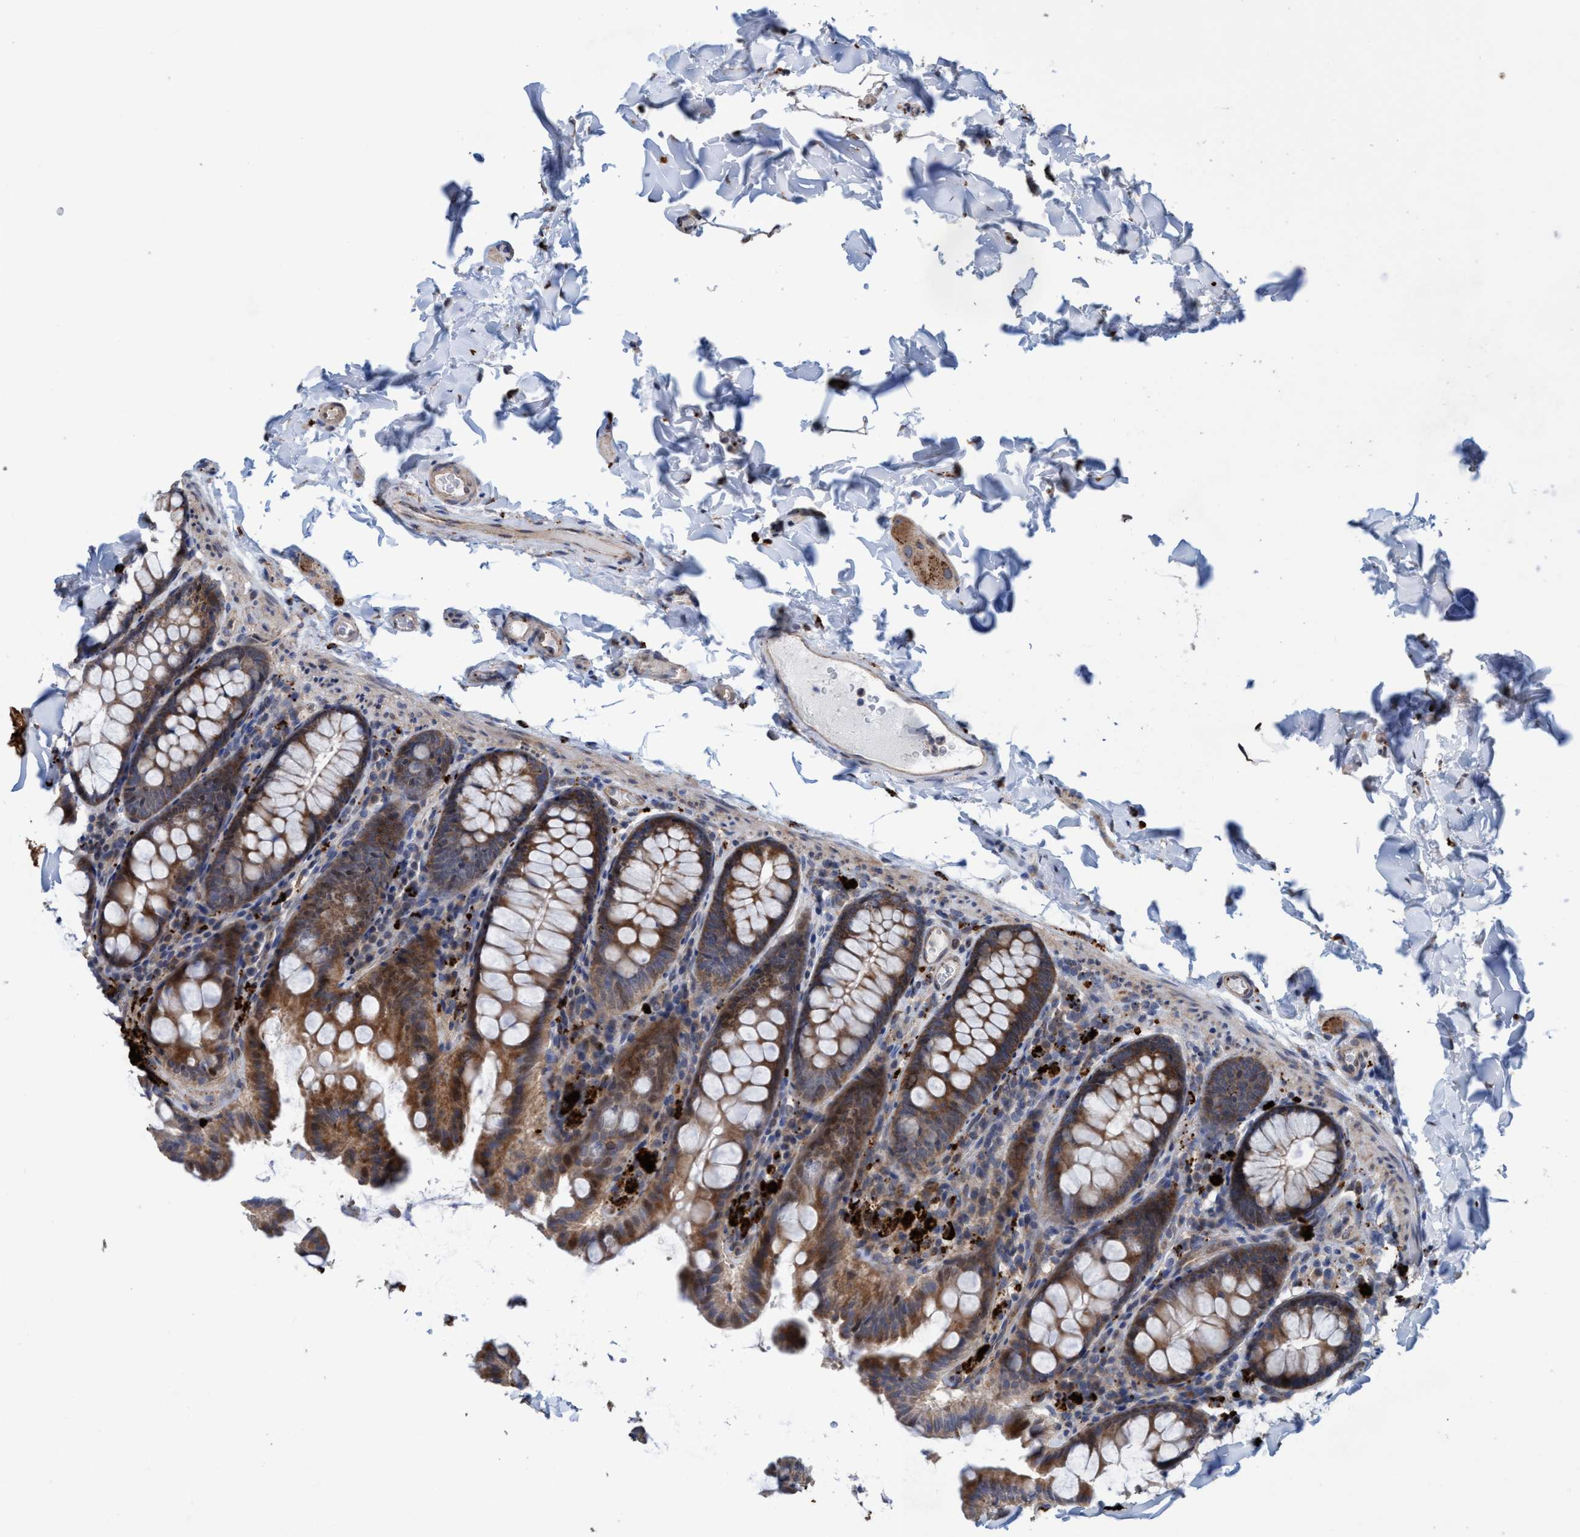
{"staining": {"intensity": "weak", "quantity": ">75%", "location": "cytoplasmic/membranous"}, "tissue": "colon", "cell_type": "Endothelial cells", "image_type": "normal", "snomed": [{"axis": "morphology", "description": "Normal tissue, NOS"}, {"axis": "topography", "description": "Colon"}], "caption": "Immunohistochemical staining of normal human colon shows low levels of weak cytoplasmic/membranous staining in about >75% of endothelial cells. Using DAB (3,3'-diaminobenzidine) (brown) and hematoxylin (blue) stains, captured at high magnification using brightfield microscopy.", "gene": "BBS9", "patient": {"sex": "female", "age": 61}}